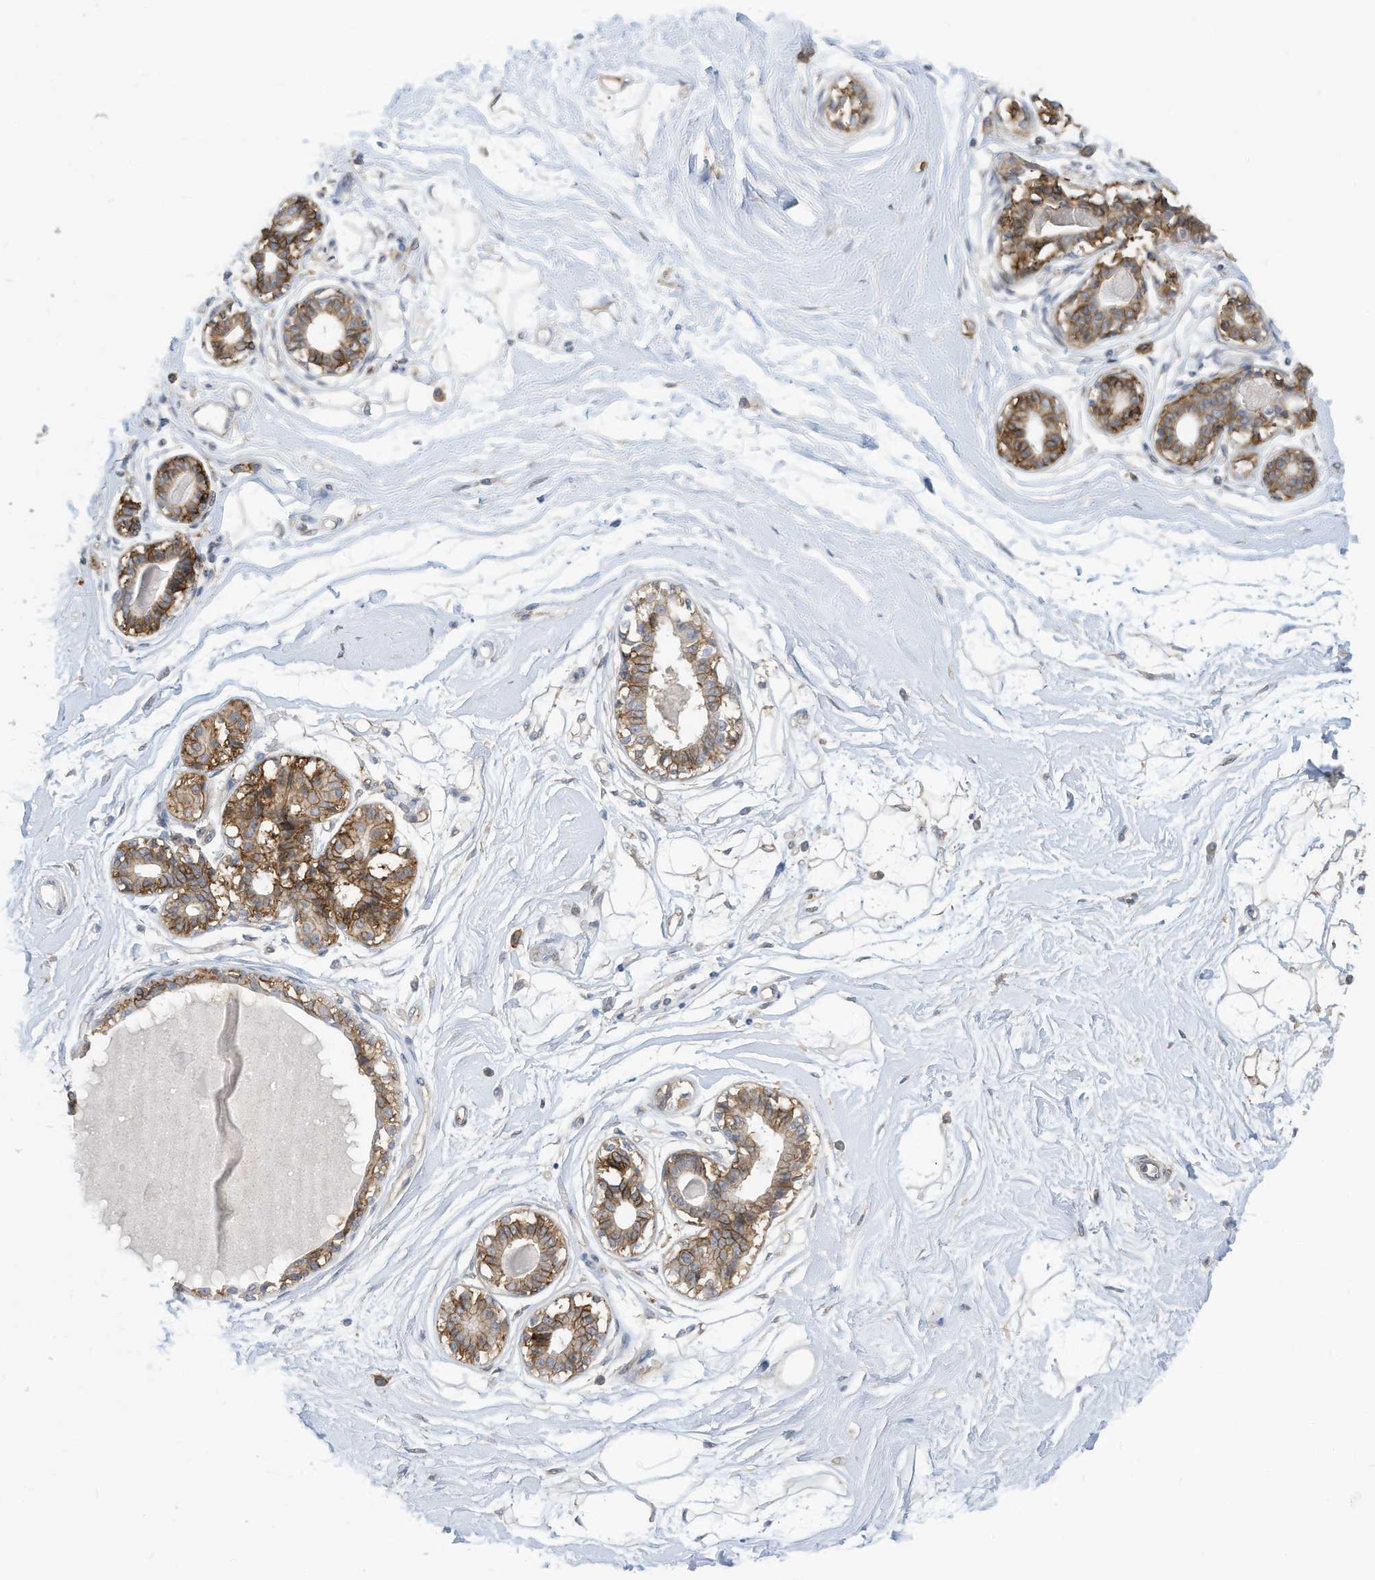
{"staining": {"intensity": "negative", "quantity": "none", "location": "none"}, "tissue": "breast", "cell_type": "Adipocytes", "image_type": "normal", "snomed": [{"axis": "morphology", "description": "Normal tissue, NOS"}, {"axis": "topography", "description": "Breast"}], "caption": "Immunohistochemistry (IHC) image of unremarkable human breast stained for a protein (brown), which reveals no expression in adipocytes.", "gene": "SLC1A5", "patient": {"sex": "female", "age": 45}}